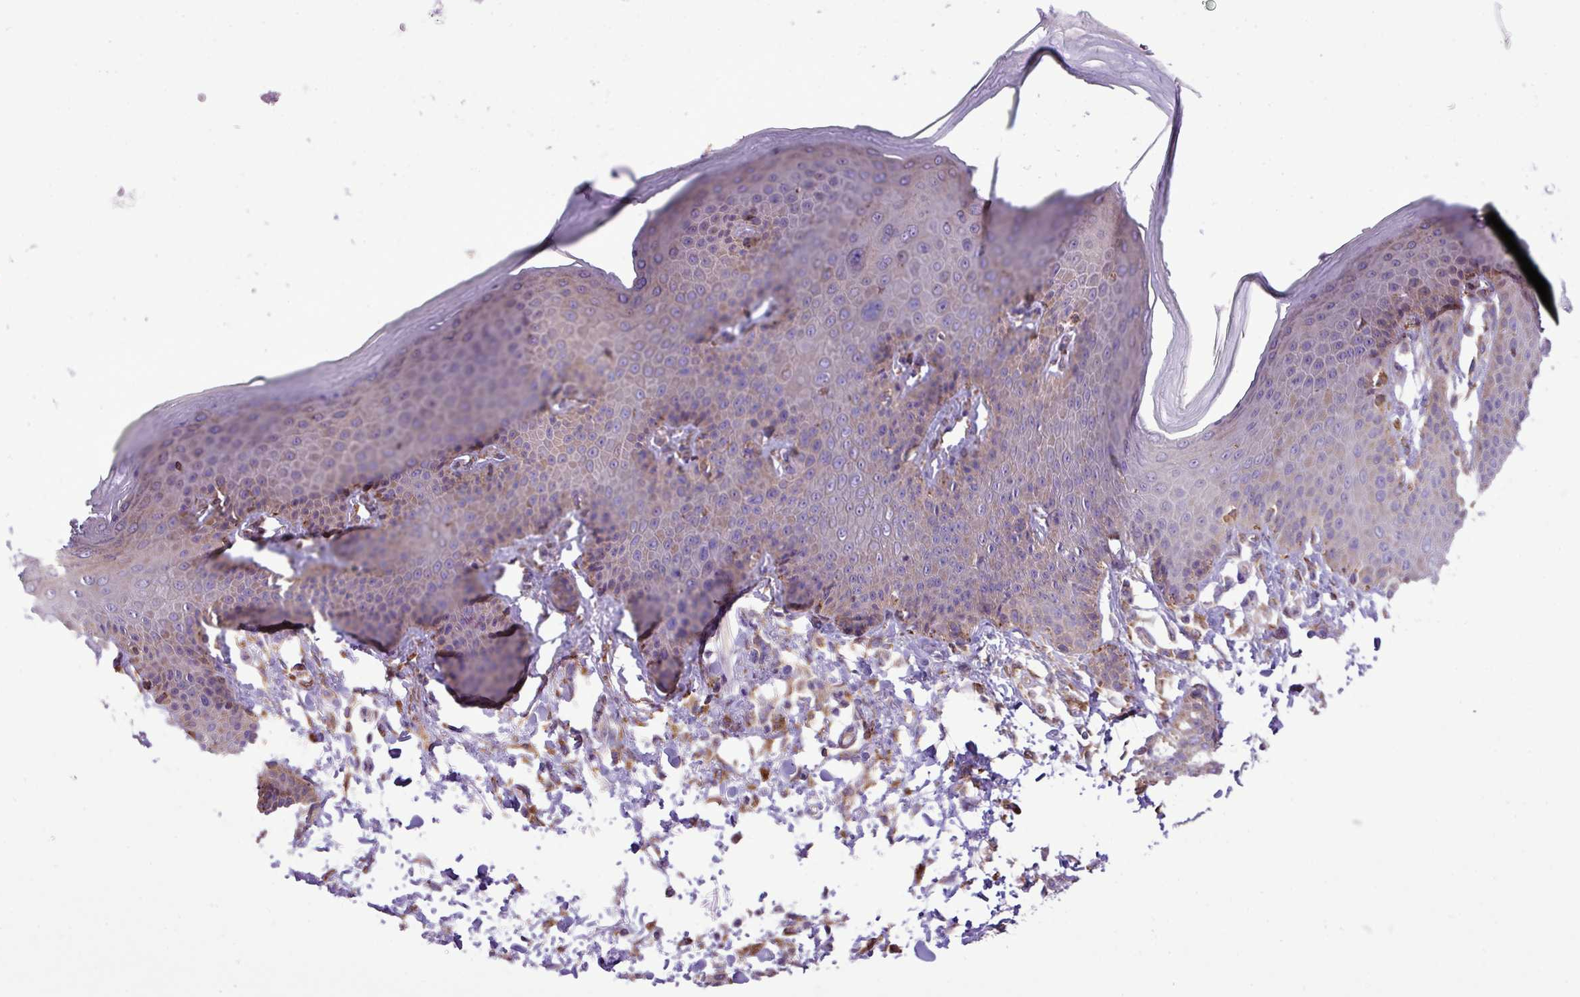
{"staining": {"intensity": "weak", "quantity": "25%-75%", "location": "cytoplasmic/membranous"}, "tissue": "skin", "cell_type": "Epidermal cells", "image_type": "normal", "snomed": [{"axis": "morphology", "description": "Normal tissue, NOS"}, {"axis": "topography", "description": "Peripheral nerve tissue"}], "caption": "Immunohistochemical staining of unremarkable skin demonstrates 25%-75% levels of weak cytoplasmic/membranous protein expression in about 25%-75% of epidermal cells.", "gene": "ZSCAN5A", "patient": {"sex": "male", "age": 51}}